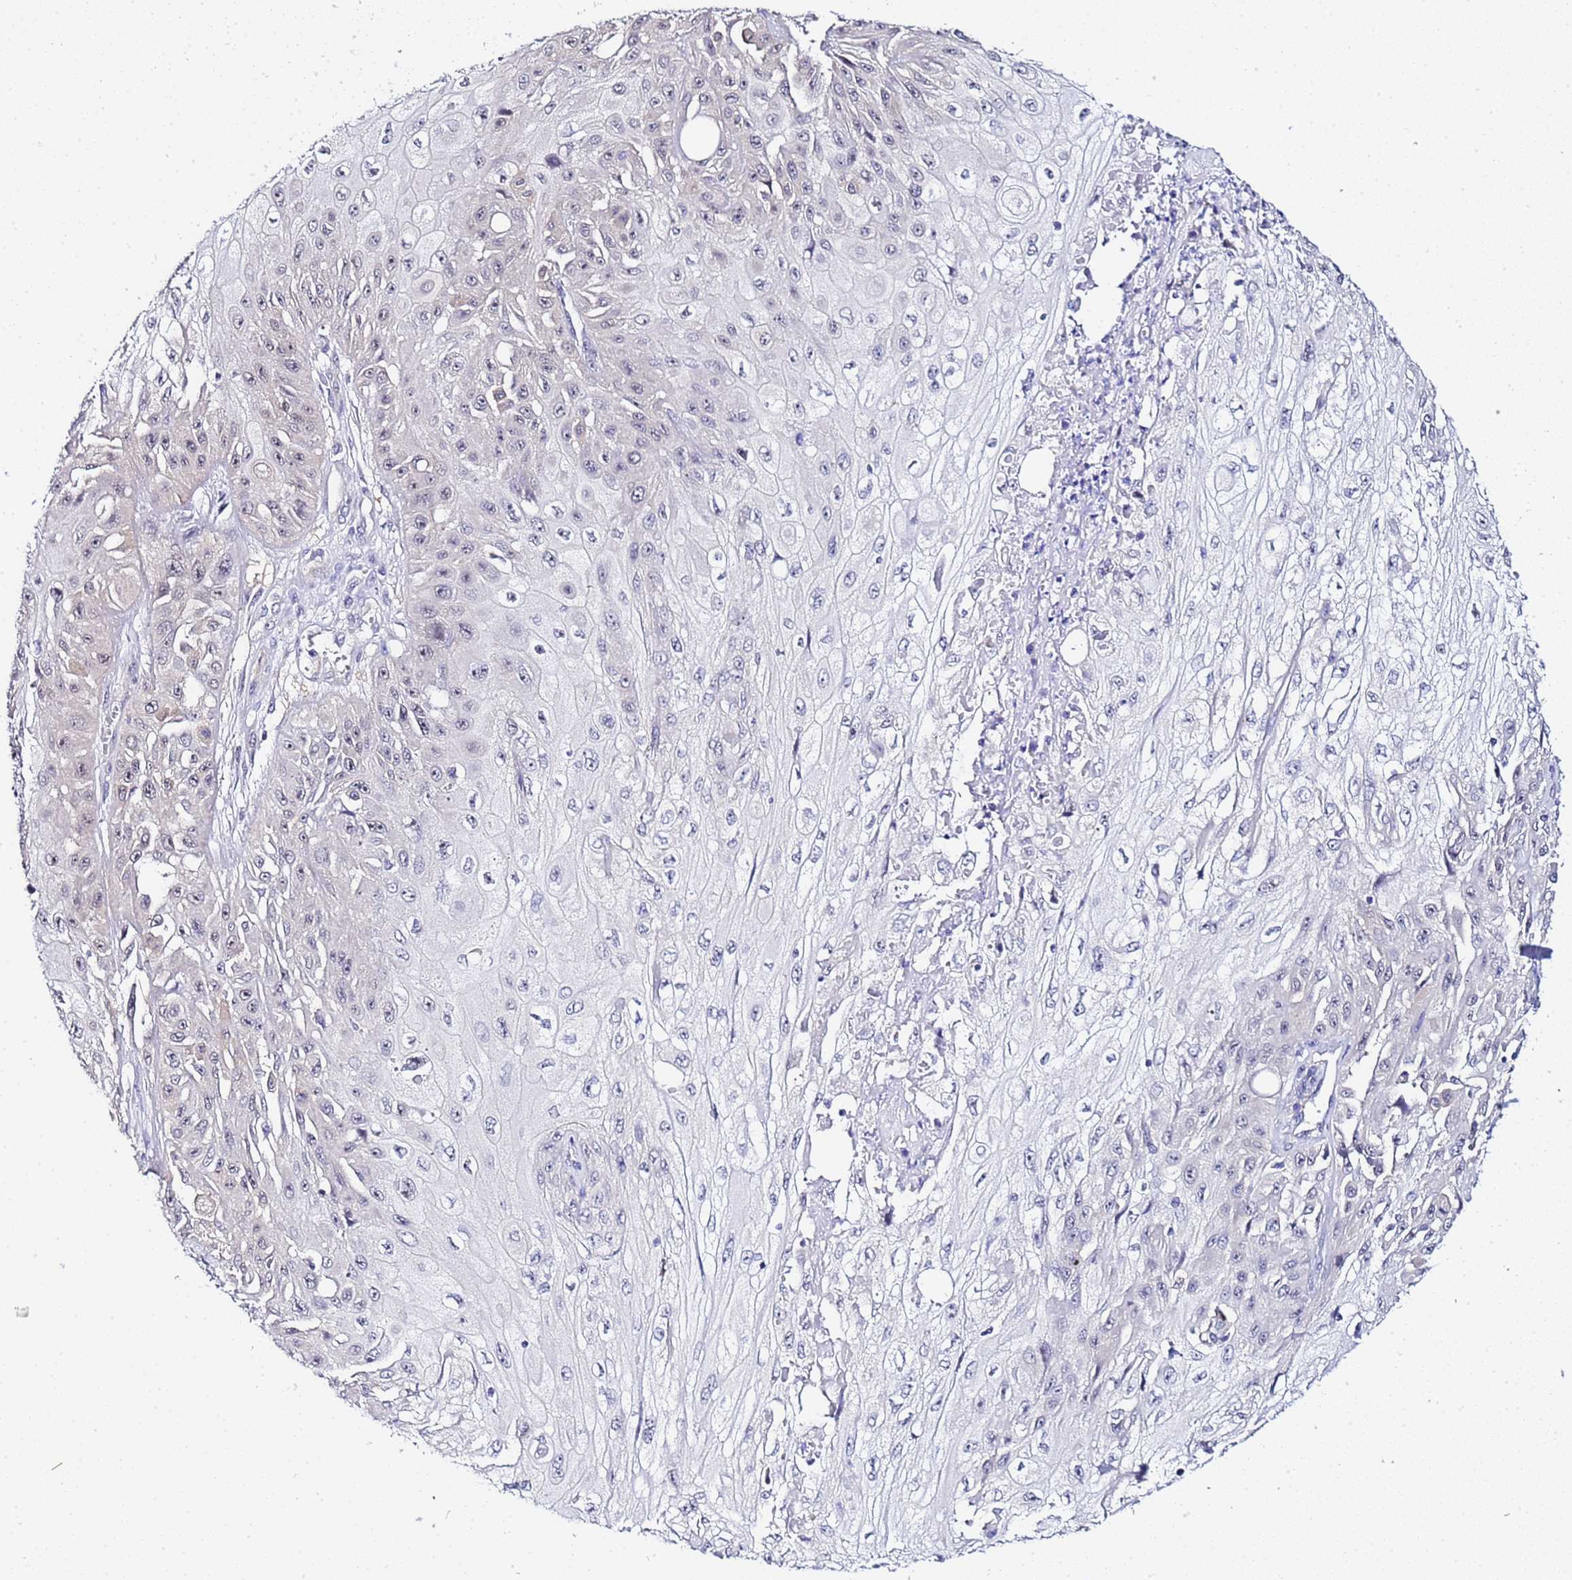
{"staining": {"intensity": "weak", "quantity": "<25%", "location": "nuclear"}, "tissue": "skin cancer", "cell_type": "Tumor cells", "image_type": "cancer", "snomed": [{"axis": "morphology", "description": "Squamous cell carcinoma, NOS"}, {"axis": "morphology", "description": "Squamous cell carcinoma, metastatic, NOS"}, {"axis": "topography", "description": "Skin"}, {"axis": "topography", "description": "Lymph node"}], "caption": "This is a histopathology image of immunohistochemistry staining of metastatic squamous cell carcinoma (skin), which shows no expression in tumor cells. The staining is performed using DAB (3,3'-diaminobenzidine) brown chromogen with nuclei counter-stained in using hematoxylin.", "gene": "ACTL6B", "patient": {"sex": "male", "age": 75}}